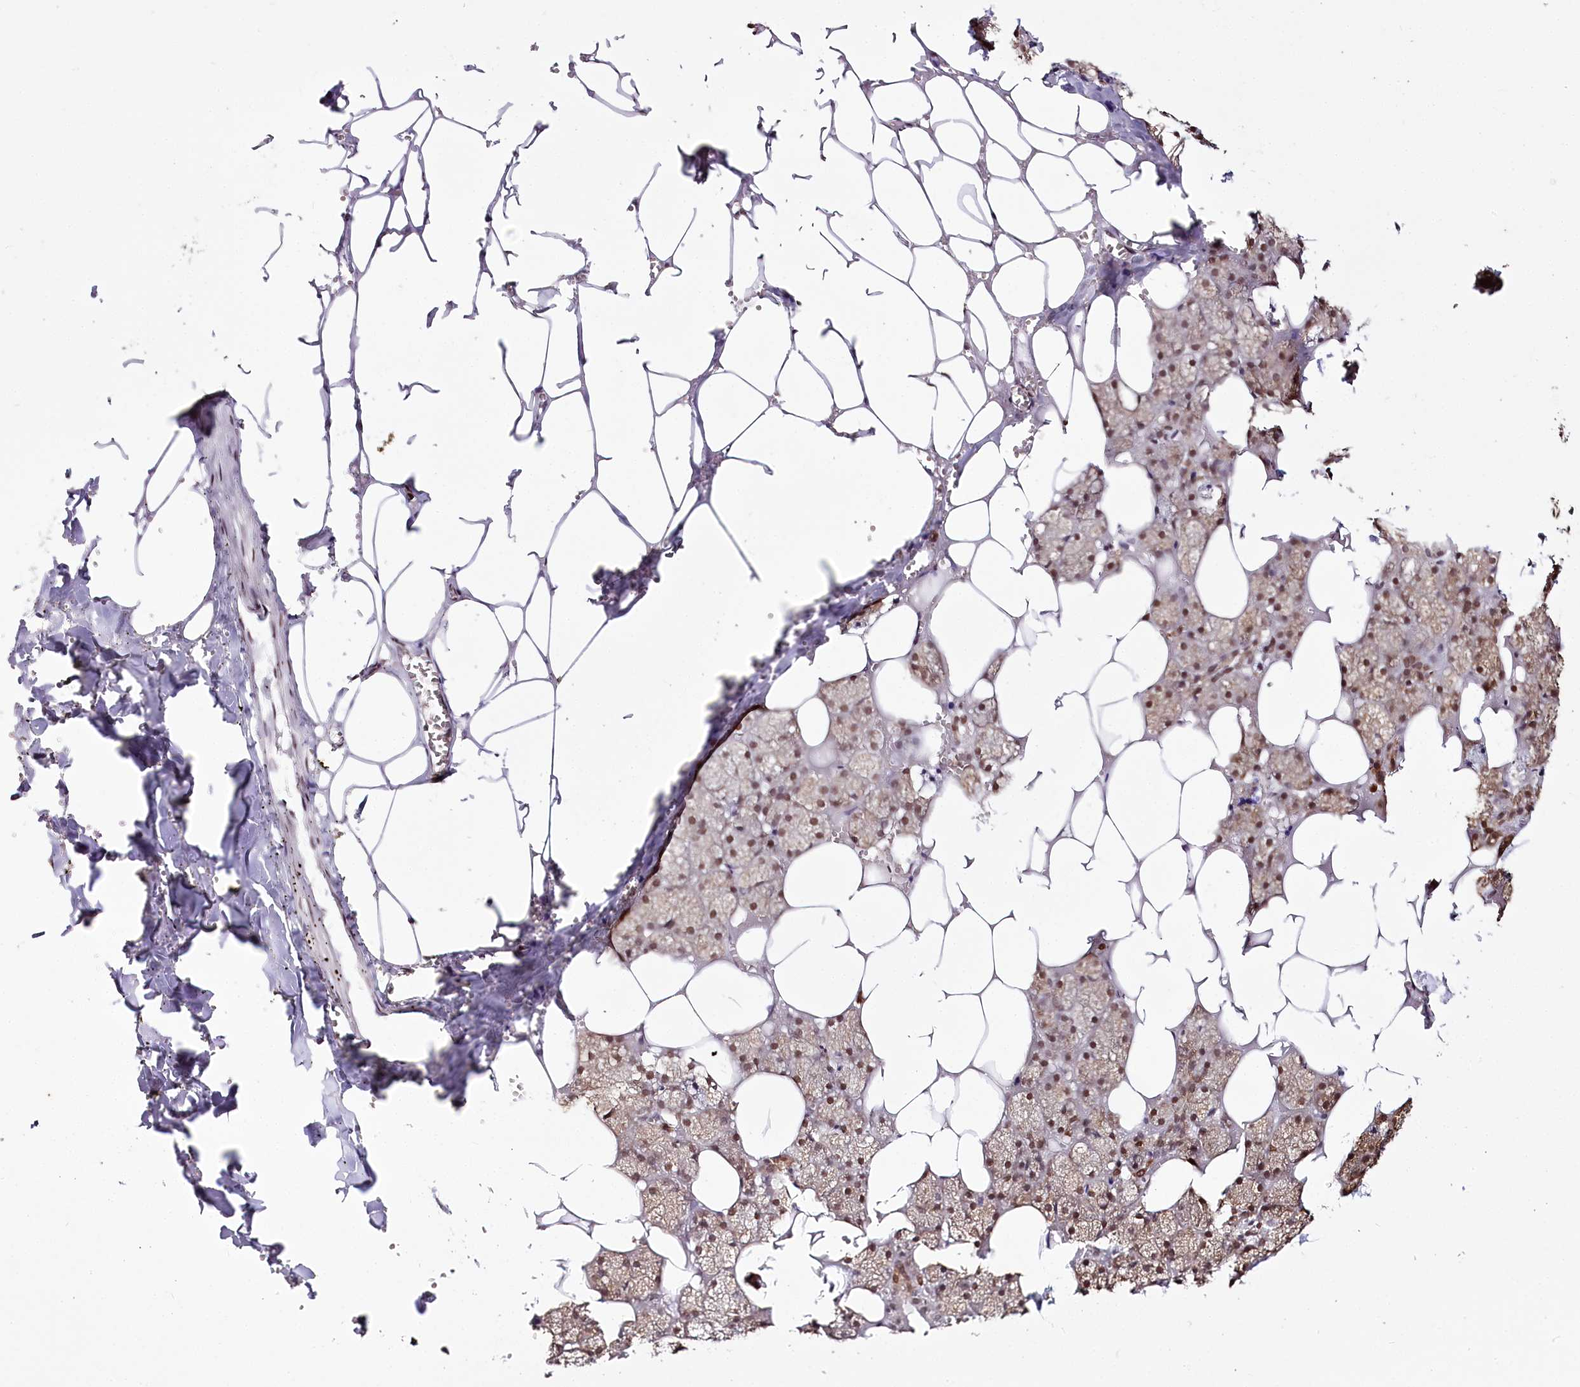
{"staining": {"intensity": "strong", "quantity": ">75%", "location": "cytoplasmic/membranous,nuclear"}, "tissue": "salivary gland", "cell_type": "Glandular cells", "image_type": "normal", "snomed": [{"axis": "morphology", "description": "Normal tissue, NOS"}, {"axis": "topography", "description": "Salivary gland"}], "caption": "Glandular cells reveal high levels of strong cytoplasmic/membranous,nuclear positivity in about >75% of cells in benign human salivary gland. Using DAB (3,3'-diaminobenzidine) (brown) and hematoxylin (blue) stains, captured at high magnification using brightfield microscopy.", "gene": "SMARCE1", "patient": {"sex": "male", "age": 62}}